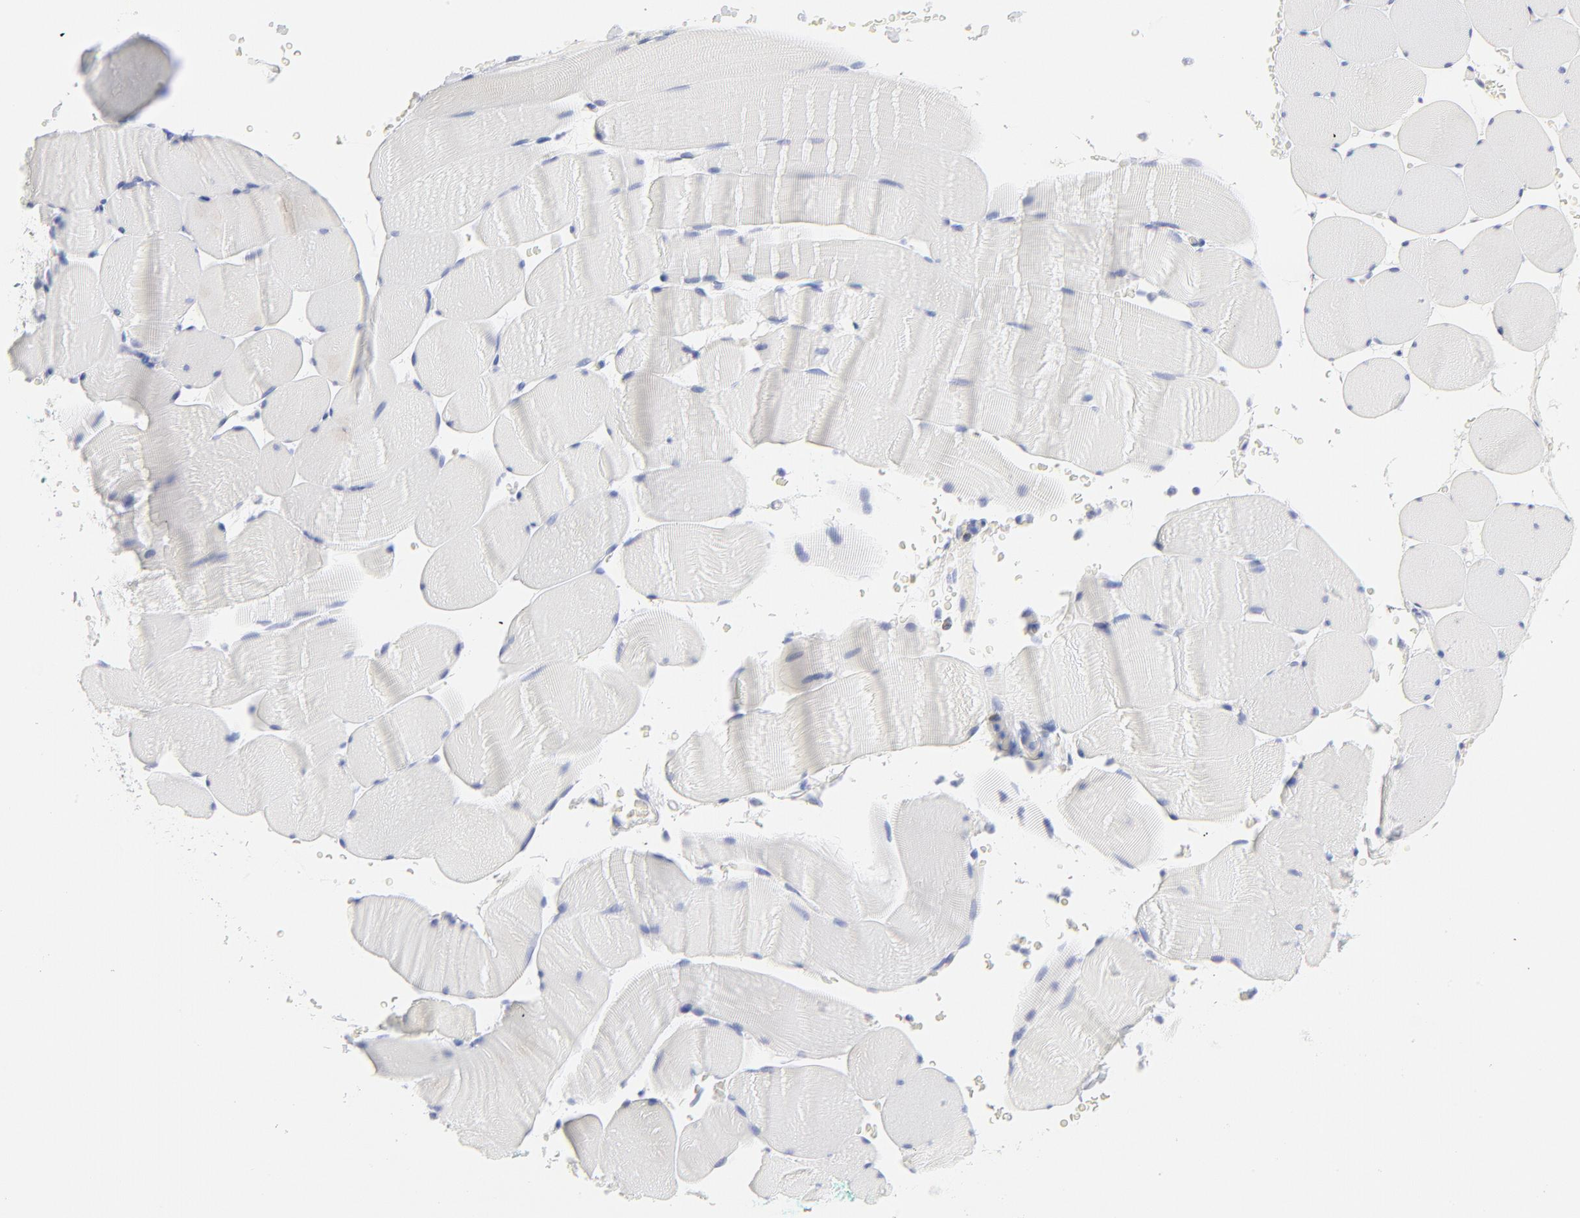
{"staining": {"intensity": "negative", "quantity": "none", "location": "none"}, "tissue": "skeletal muscle", "cell_type": "Myocytes", "image_type": "normal", "snomed": [{"axis": "morphology", "description": "Normal tissue, NOS"}, {"axis": "topography", "description": "Skeletal muscle"}], "caption": "IHC of normal human skeletal muscle exhibits no expression in myocytes. (DAB immunohistochemistry (IHC), high magnification).", "gene": "ELF3", "patient": {"sex": "male", "age": 62}}